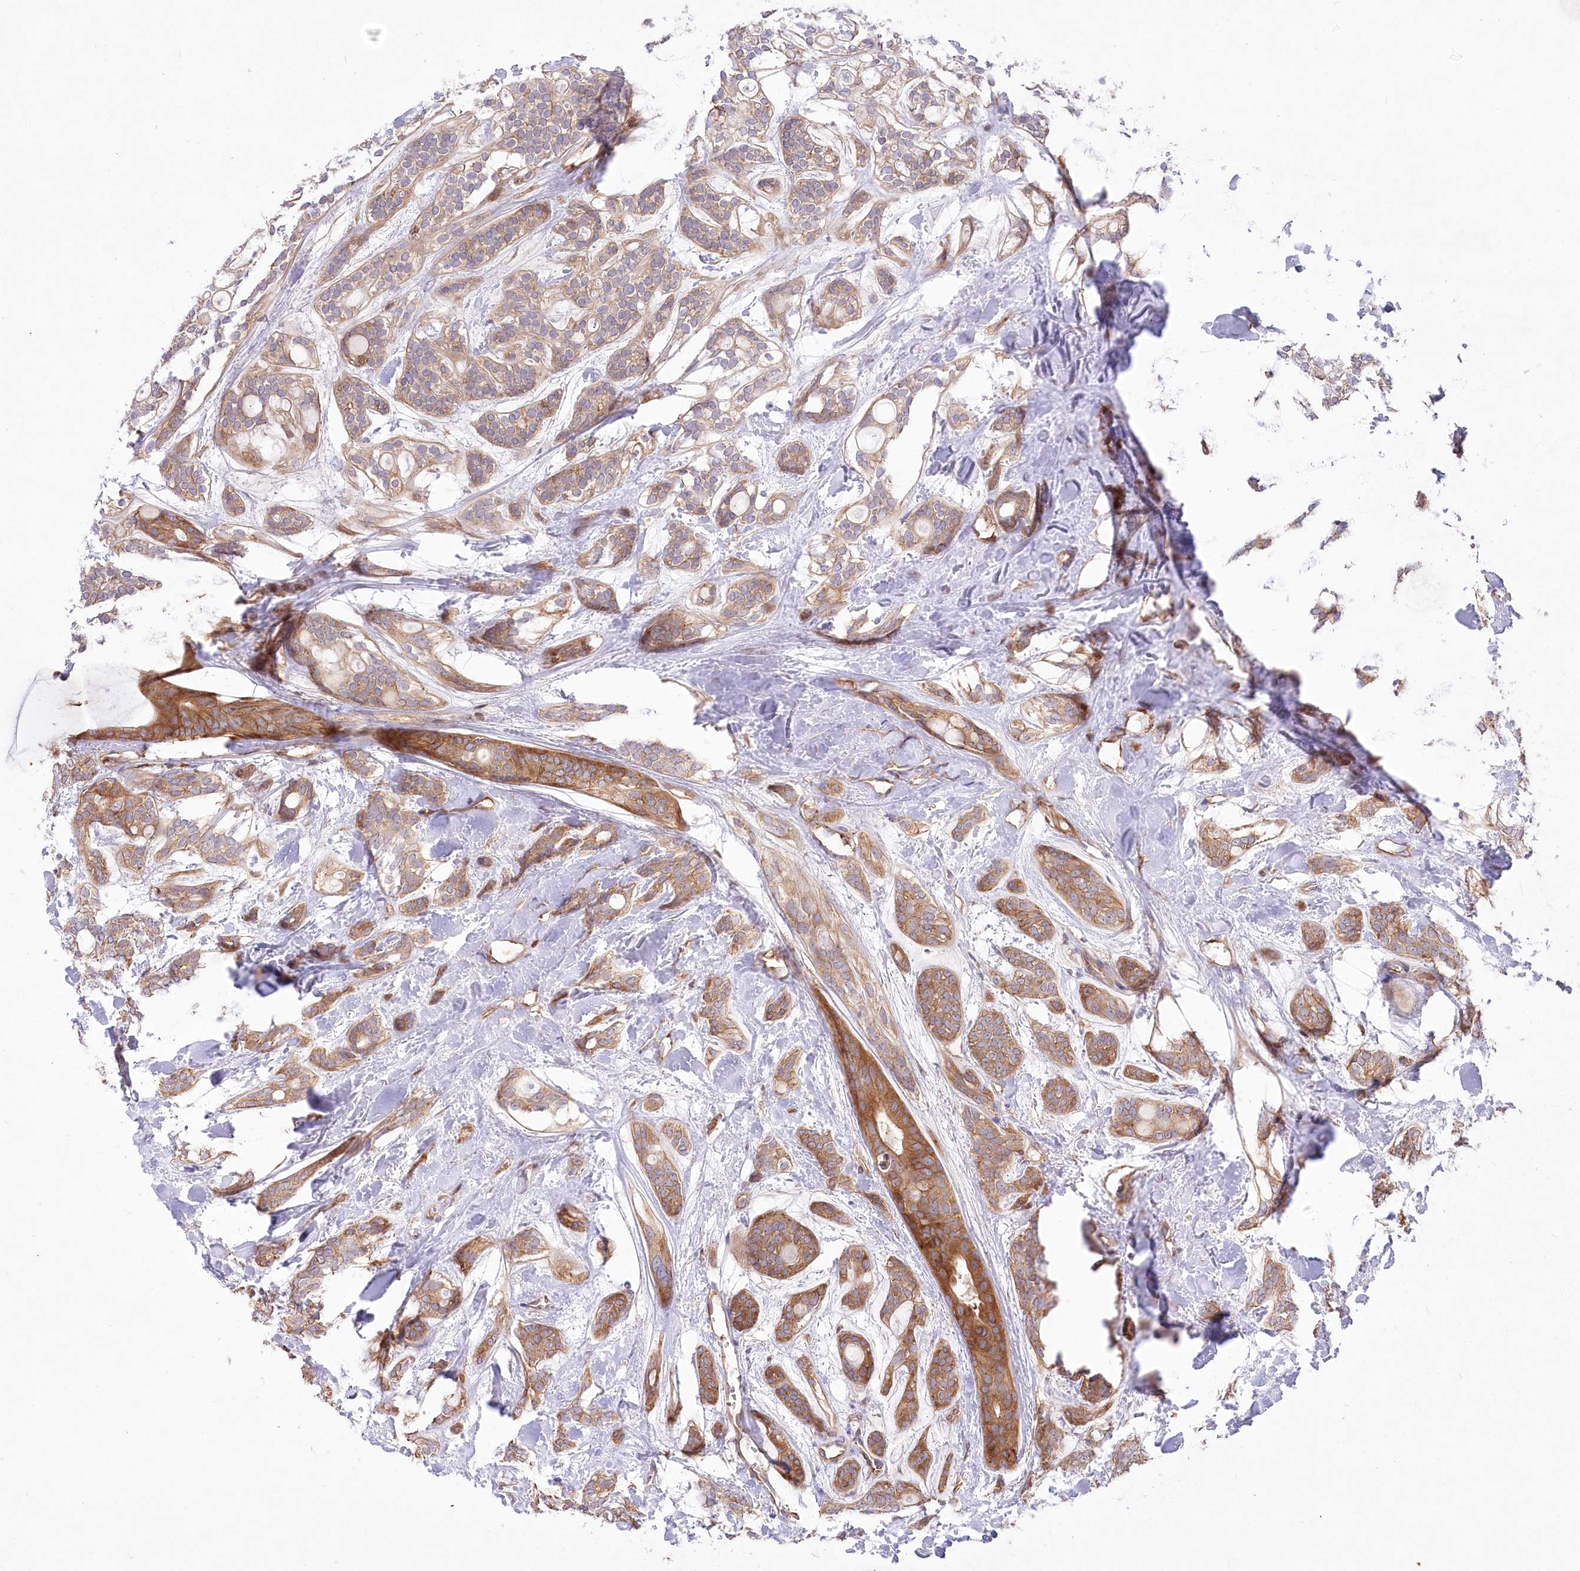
{"staining": {"intensity": "moderate", "quantity": ">75%", "location": "cytoplasmic/membranous"}, "tissue": "head and neck cancer", "cell_type": "Tumor cells", "image_type": "cancer", "snomed": [{"axis": "morphology", "description": "Adenocarcinoma, NOS"}, {"axis": "topography", "description": "Head-Neck"}], "caption": "This is a photomicrograph of IHC staining of adenocarcinoma (head and neck), which shows moderate staining in the cytoplasmic/membranous of tumor cells.", "gene": "UMPS", "patient": {"sex": "male", "age": 66}}